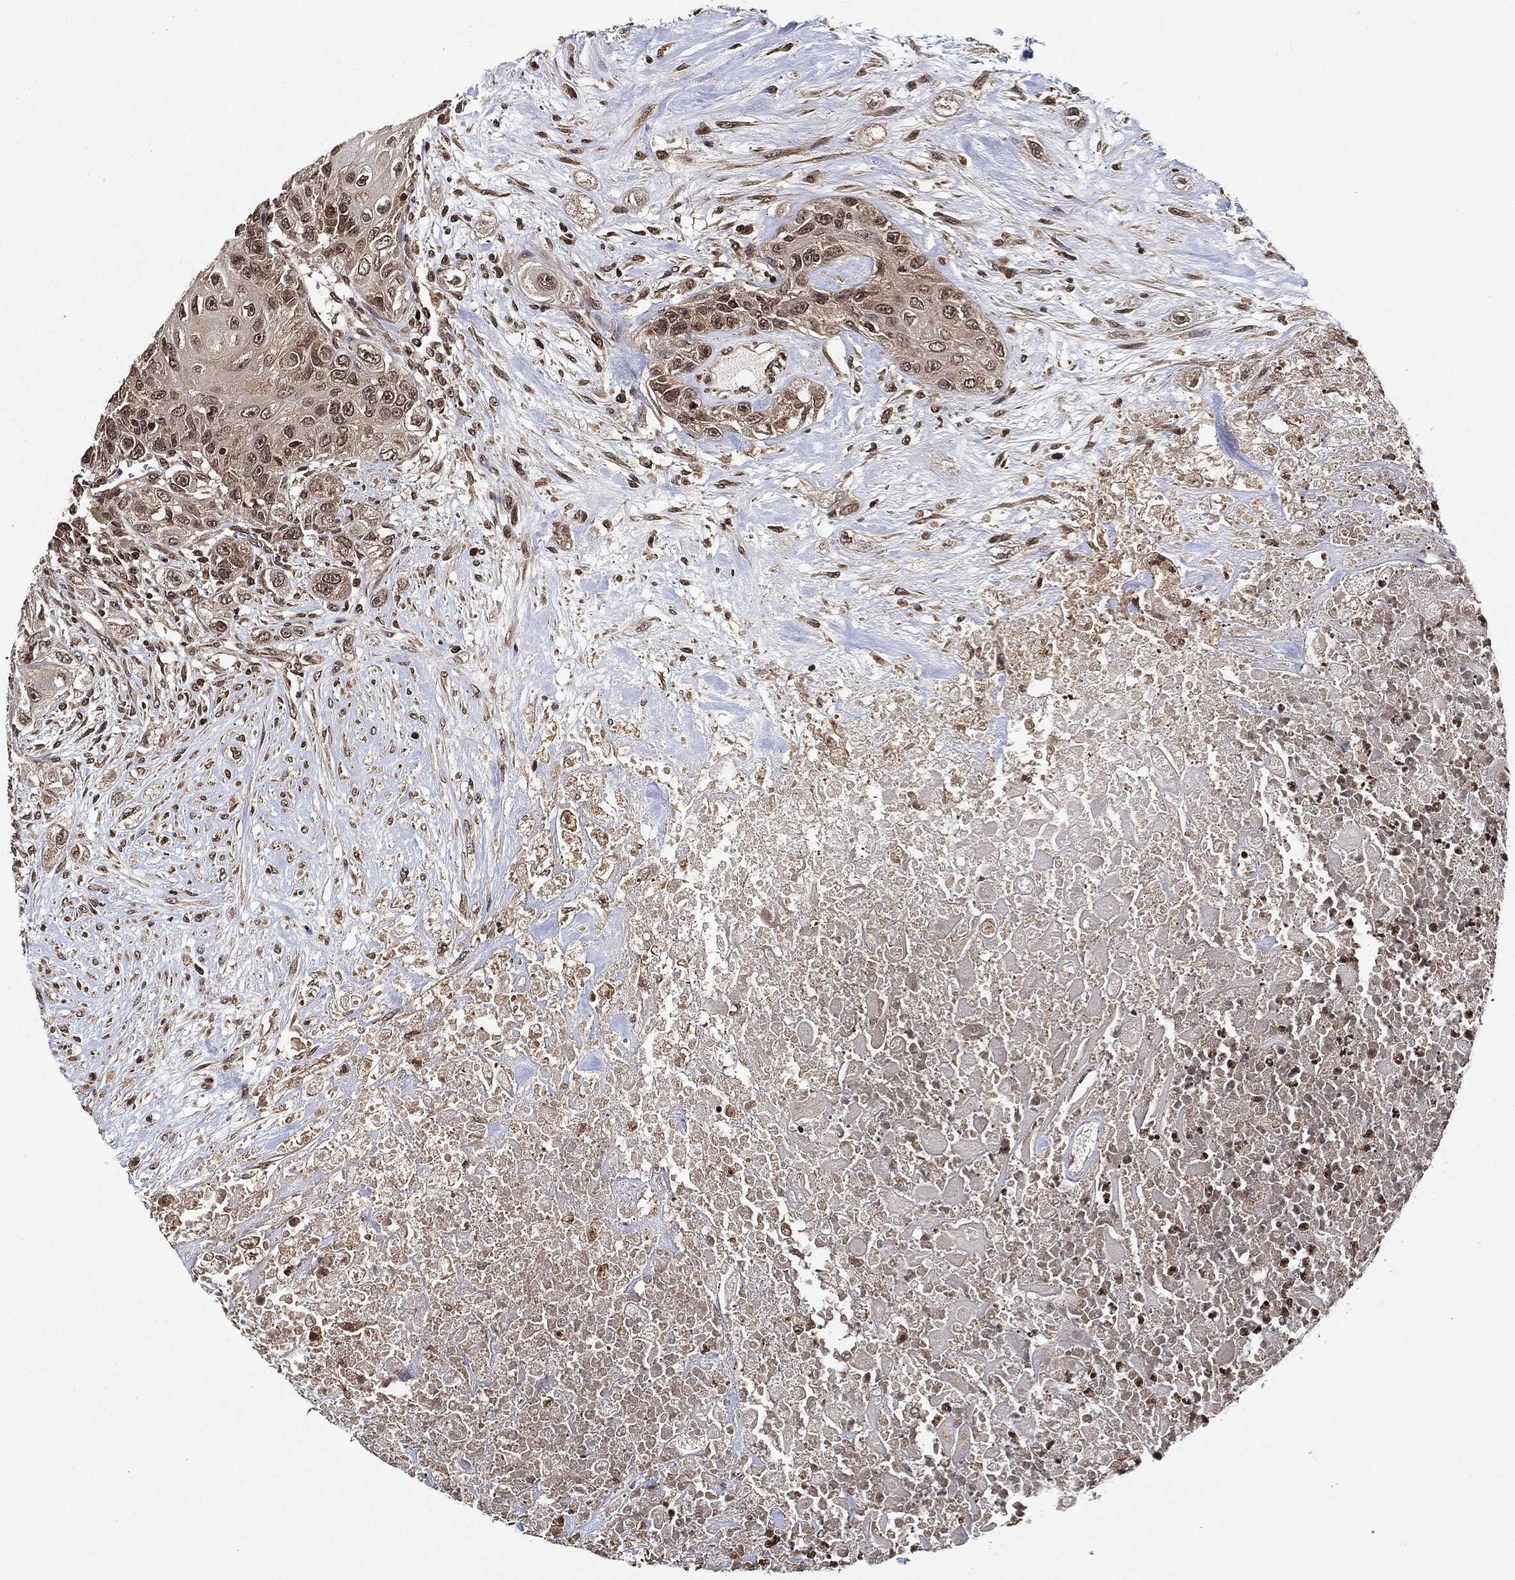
{"staining": {"intensity": "weak", "quantity": "<25%", "location": "cytoplasmic/membranous,nuclear"}, "tissue": "urothelial cancer", "cell_type": "Tumor cells", "image_type": "cancer", "snomed": [{"axis": "morphology", "description": "Urothelial carcinoma, High grade"}, {"axis": "topography", "description": "Urinary bladder"}], "caption": "The histopathology image shows no significant expression in tumor cells of urothelial cancer.", "gene": "PDK1", "patient": {"sex": "female", "age": 56}}